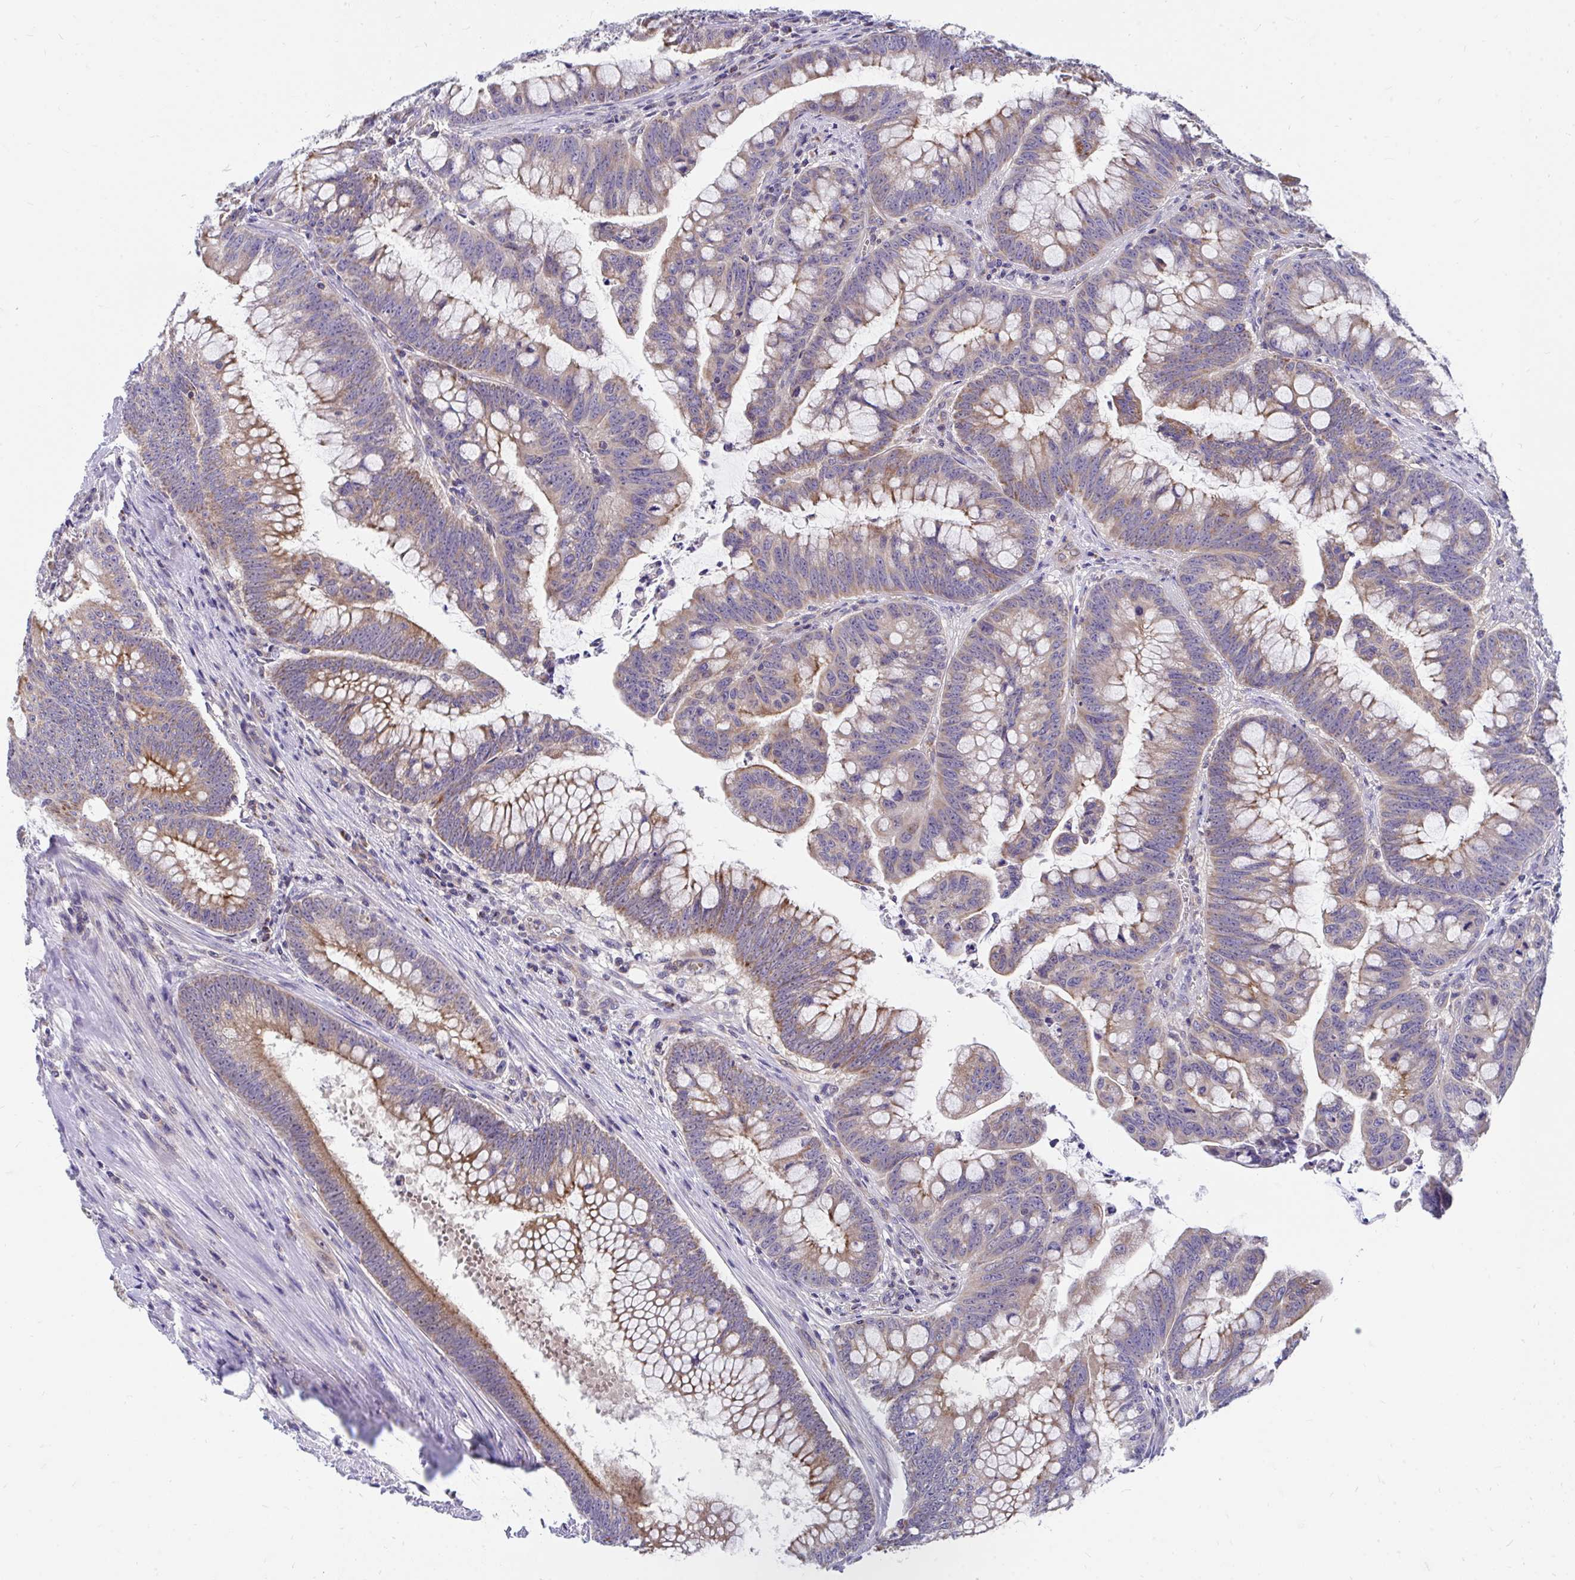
{"staining": {"intensity": "moderate", "quantity": "25%-75%", "location": "cytoplasmic/membranous"}, "tissue": "colorectal cancer", "cell_type": "Tumor cells", "image_type": "cancer", "snomed": [{"axis": "morphology", "description": "Adenocarcinoma, NOS"}, {"axis": "topography", "description": "Colon"}], "caption": "Immunohistochemistry of human colorectal adenocarcinoma displays medium levels of moderate cytoplasmic/membranous positivity in approximately 25%-75% of tumor cells.", "gene": "FHIP1B", "patient": {"sex": "male", "age": 62}}